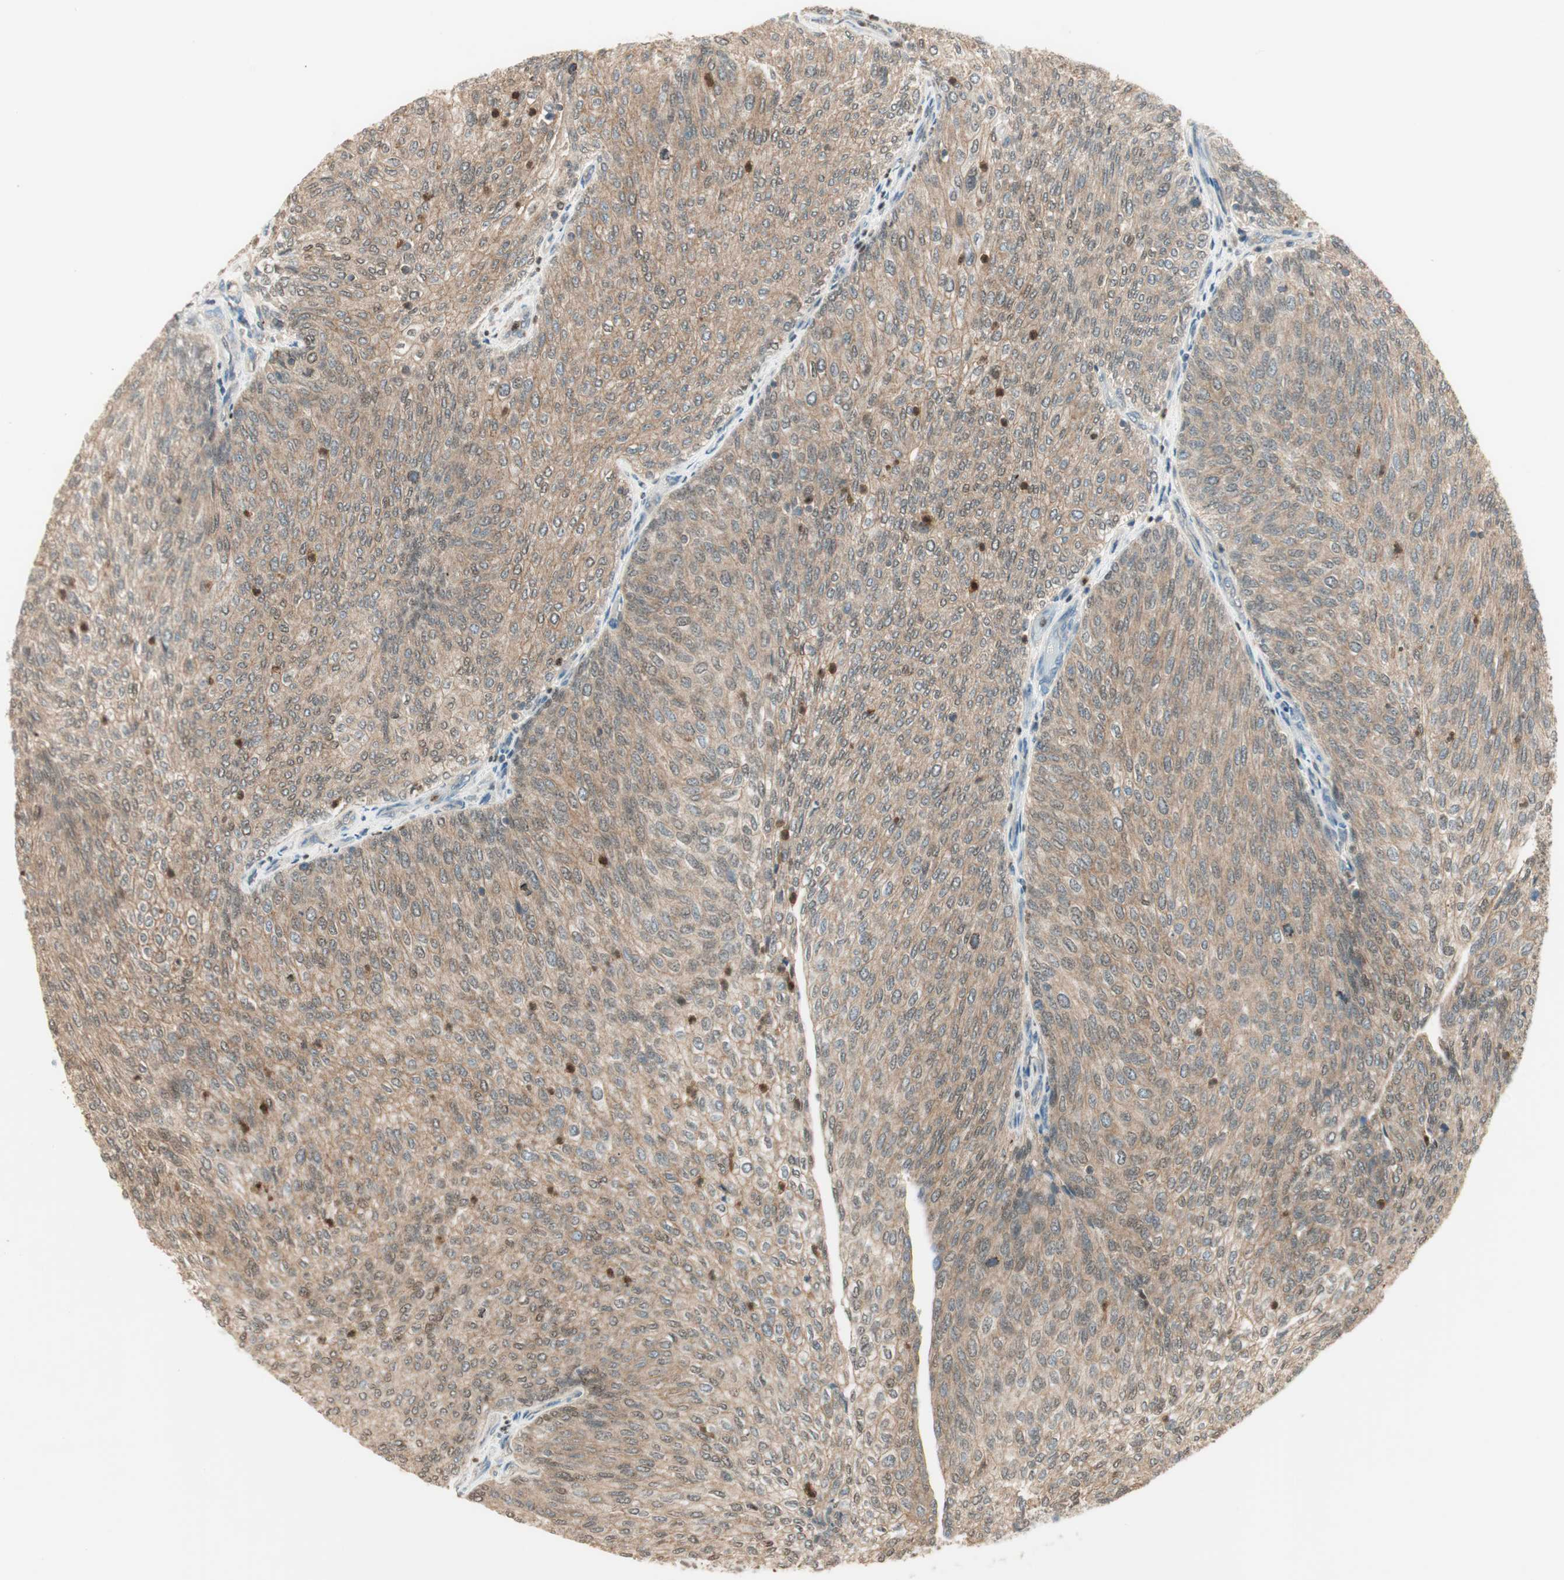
{"staining": {"intensity": "moderate", "quantity": ">75%", "location": "cytoplasmic/membranous,nuclear"}, "tissue": "urothelial cancer", "cell_type": "Tumor cells", "image_type": "cancer", "snomed": [{"axis": "morphology", "description": "Urothelial carcinoma, Low grade"}, {"axis": "topography", "description": "Urinary bladder"}], "caption": "Immunohistochemical staining of urothelial cancer displays medium levels of moderate cytoplasmic/membranous and nuclear staining in approximately >75% of tumor cells. The staining was performed using DAB to visualize the protein expression in brown, while the nuclei were stained in blue with hematoxylin (Magnification: 20x).", "gene": "LTA4H", "patient": {"sex": "female", "age": 79}}